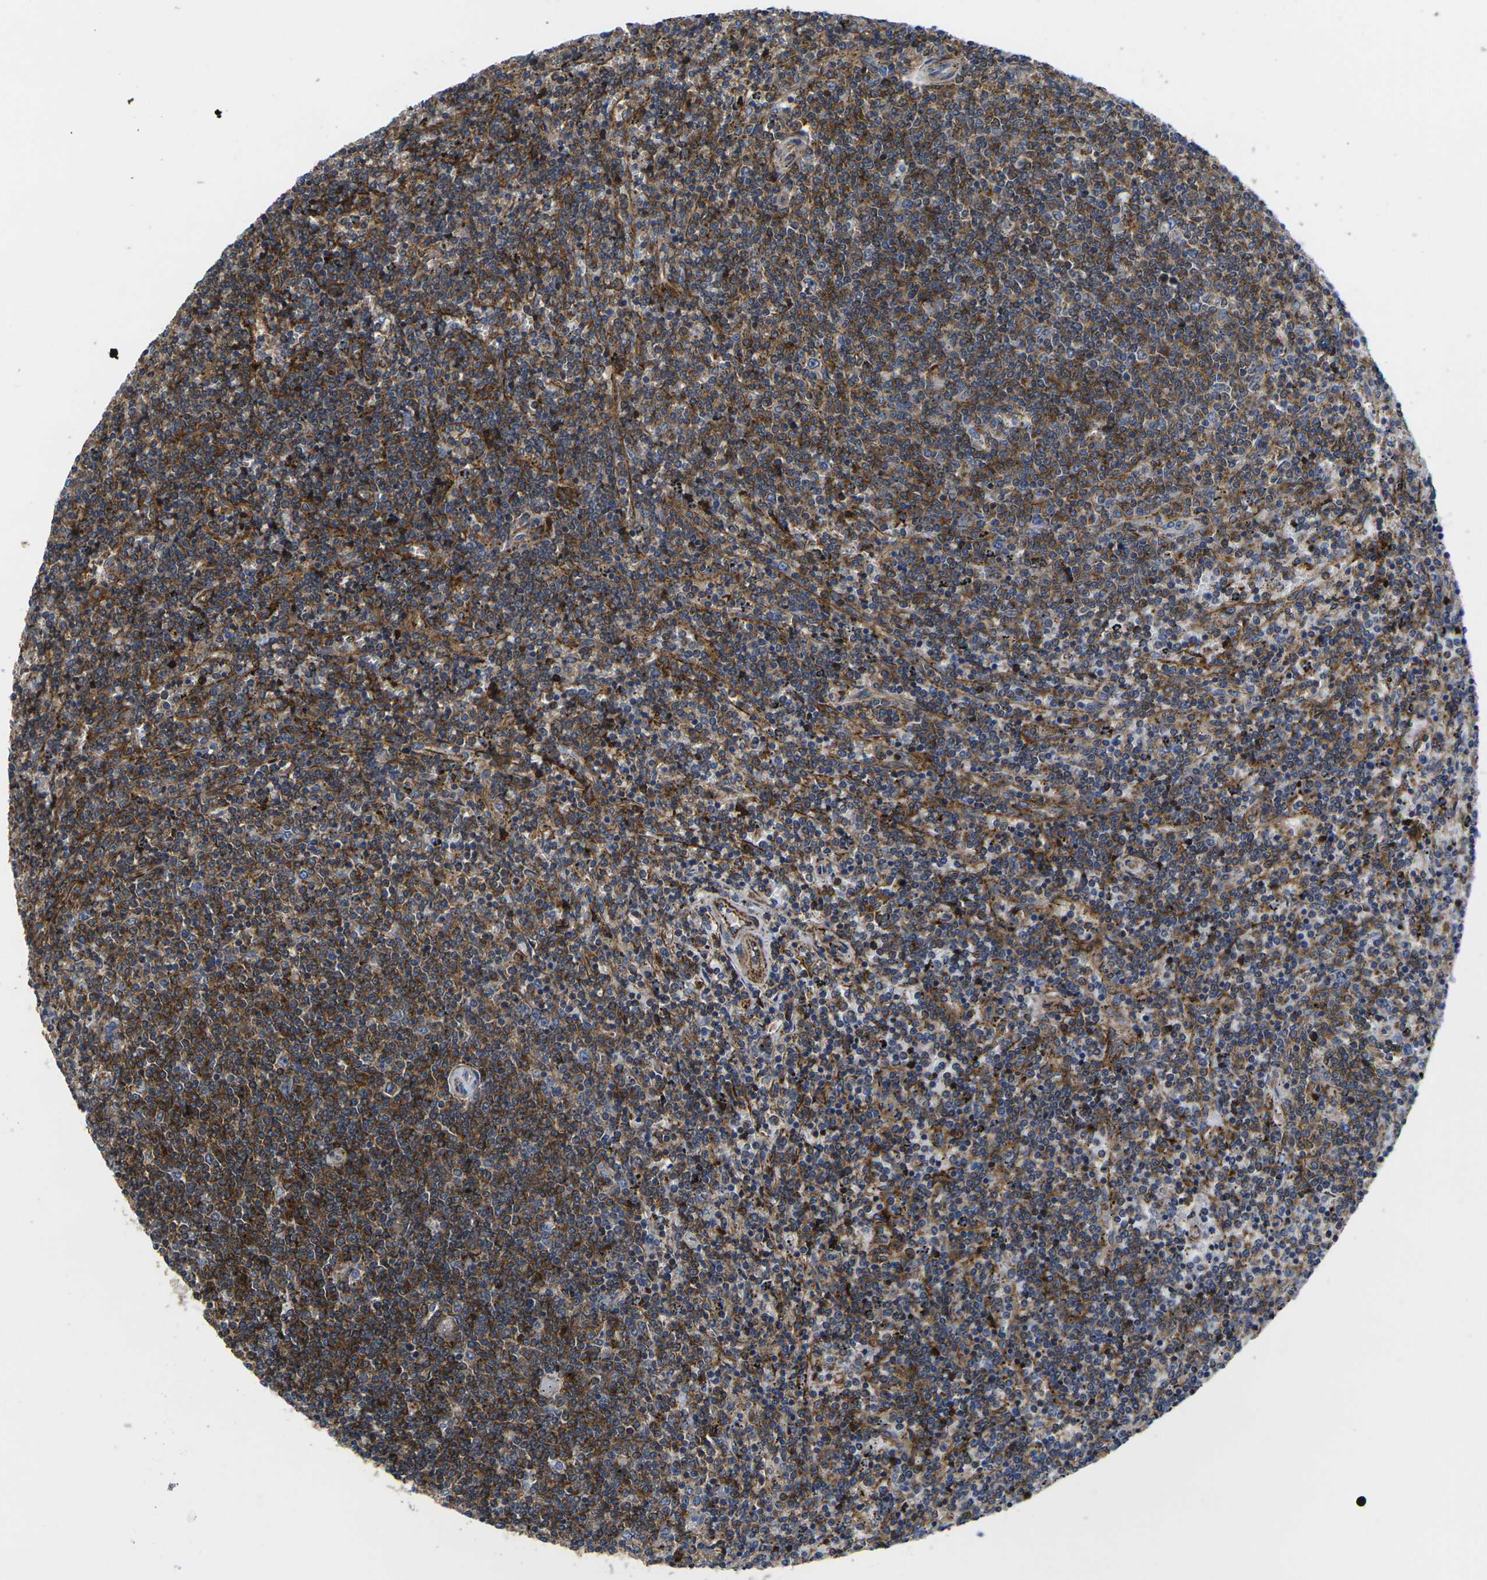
{"staining": {"intensity": "moderate", "quantity": ">75%", "location": "cytoplasmic/membranous"}, "tissue": "lymphoma", "cell_type": "Tumor cells", "image_type": "cancer", "snomed": [{"axis": "morphology", "description": "Malignant lymphoma, non-Hodgkin's type, Low grade"}, {"axis": "topography", "description": "Spleen"}], "caption": "Immunohistochemical staining of malignant lymphoma, non-Hodgkin's type (low-grade) displays medium levels of moderate cytoplasmic/membranous expression in about >75% of tumor cells.", "gene": "GPR4", "patient": {"sex": "female", "age": 50}}